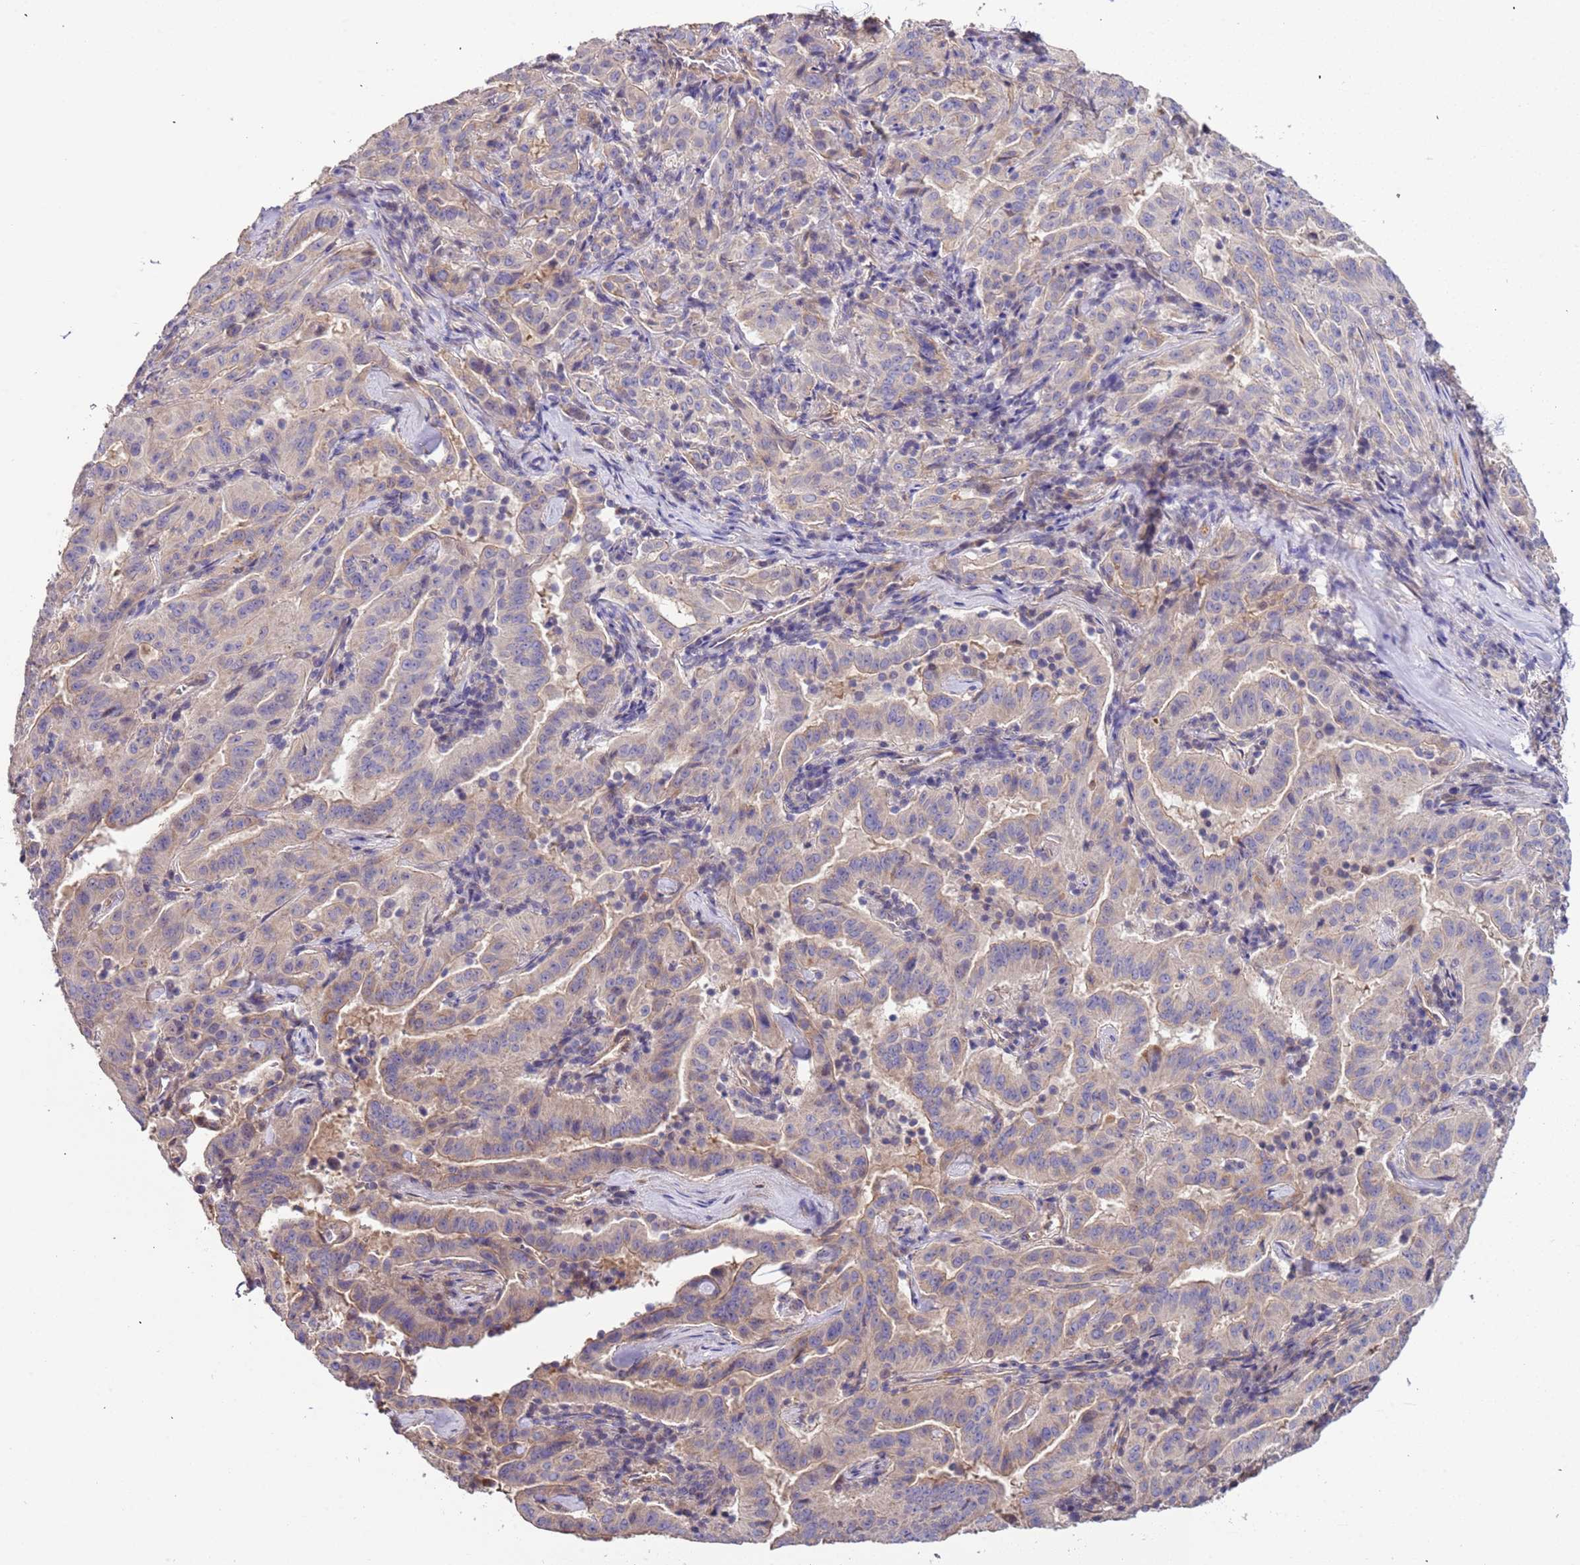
{"staining": {"intensity": "weak", "quantity": "<25%", "location": "cytoplasmic/membranous"}, "tissue": "pancreatic cancer", "cell_type": "Tumor cells", "image_type": "cancer", "snomed": [{"axis": "morphology", "description": "Adenocarcinoma, NOS"}, {"axis": "topography", "description": "Pancreas"}], "caption": "Immunohistochemistry image of pancreatic adenocarcinoma stained for a protein (brown), which reveals no expression in tumor cells.", "gene": "LAMB4", "patient": {"sex": "male", "age": 63}}